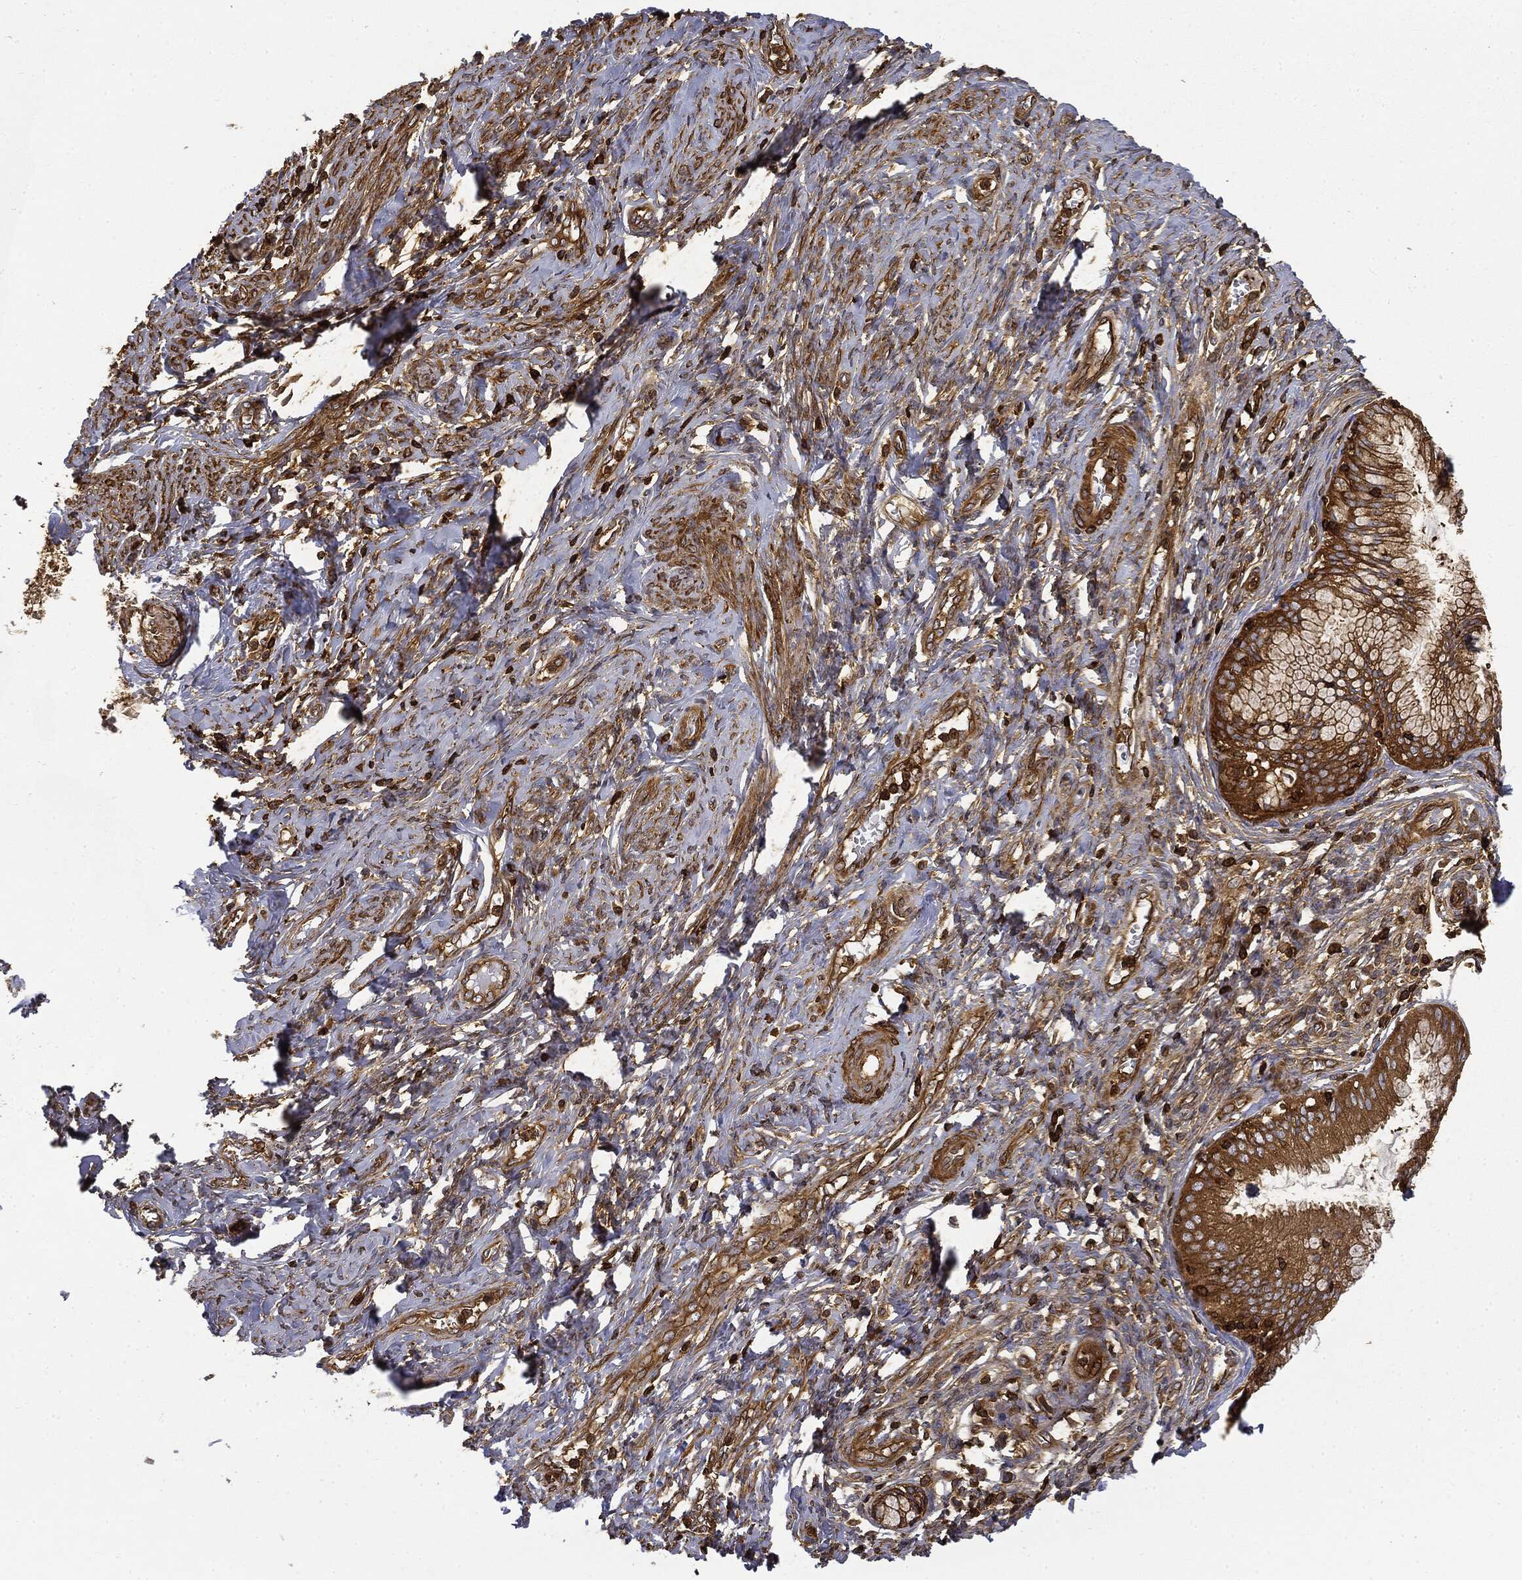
{"staining": {"intensity": "strong", "quantity": "25%-75%", "location": "cytoplasmic/membranous"}, "tissue": "cervical cancer", "cell_type": "Tumor cells", "image_type": "cancer", "snomed": [{"axis": "morphology", "description": "Normal tissue, NOS"}, {"axis": "morphology", "description": "Squamous cell carcinoma, NOS"}, {"axis": "topography", "description": "Cervix"}], "caption": "IHC of human cervical cancer (squamous cell carcinoma) displays high levels of strong cytoplasmic/membranous expression in approximately 25%-75% of tumor cells.", "gene": "WDR1", "patient": {"sex": "female", "age": 39}}